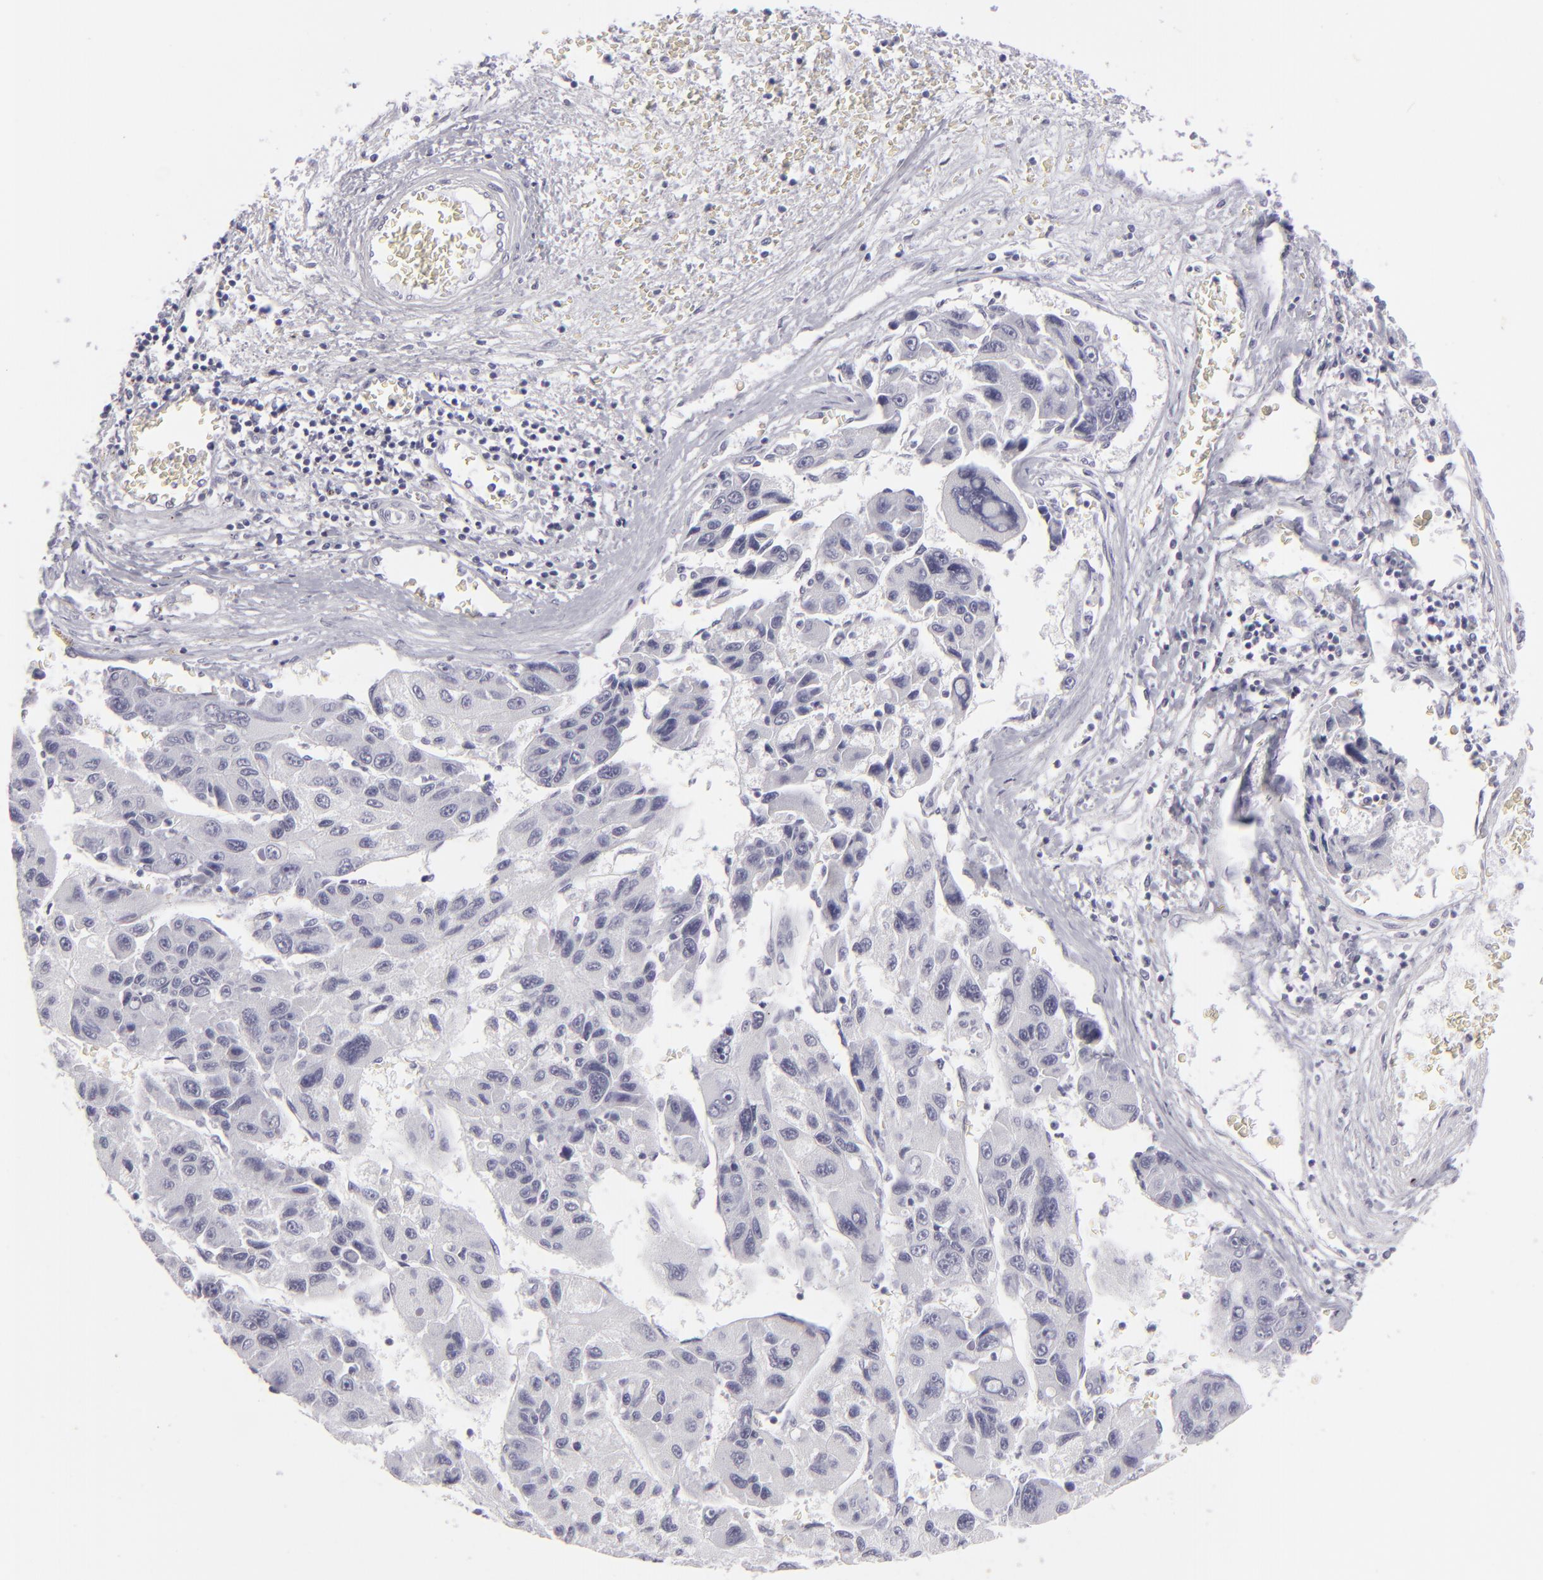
{"staining": {"intensity": "negative", "quantity": "none", "location": "none"}, "tissue": "liver cancer", "cell_type": "Tumor cells", "image_type": "cancer", "snomed": [{"axis": "morphology", "description": "Carcinoma, Hepatocellular, NOS"}, {"axis": "topography", "description": "Liver"}], "caption": "DAB immunohistochemical staining of human hepatocellular carcinoma (liver) exhibits no significant positivity in tumor cells. (Stains: DAB (3,3'-diaminobenzidine) IHC with hematoxylin counter stain, Microscopy: brightfield microscopy at high magnification).", "gene": "KRT1", "patient": {"sex": "male", "age": 64}}